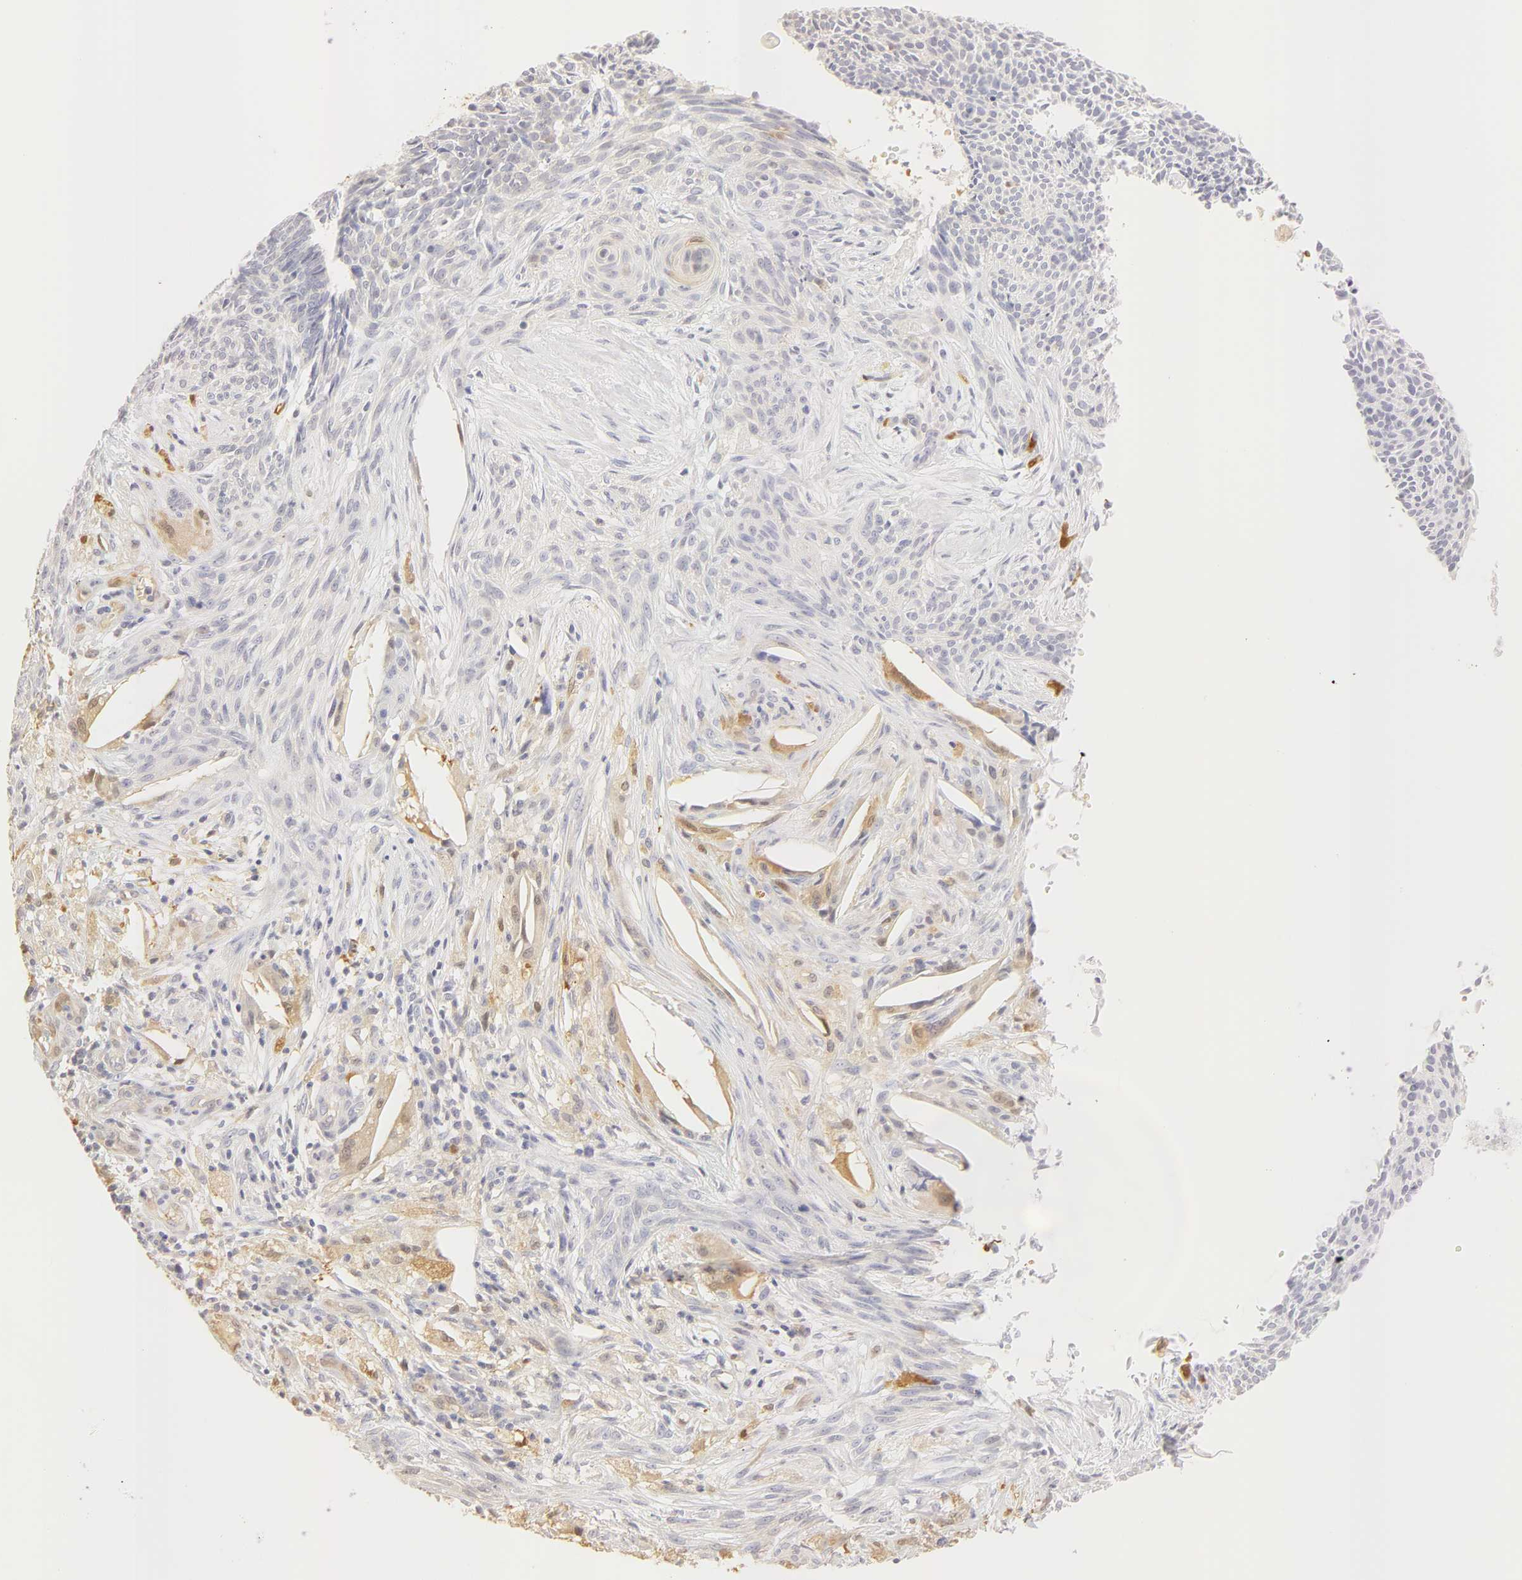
{"staining": {"intensity": "negative", "quantity": "none", "location": "none"}, "tissue": "skin cancer", "cell_type": "Tumor cells", "image_type": "cancer", "snomed": [{"axis": "morphology", "description": "Basal cell carcinoma"}, {"axis": "topography", "description": "Skin"}], "caption": "Immunohistochemistry (IHC) photomicrograph of skin basal cell carcinoma stained for a protein (brown), which shows no staining in tumor cells.", "gene": "CA2", "patient": {"sex": "male", "age": 84}}